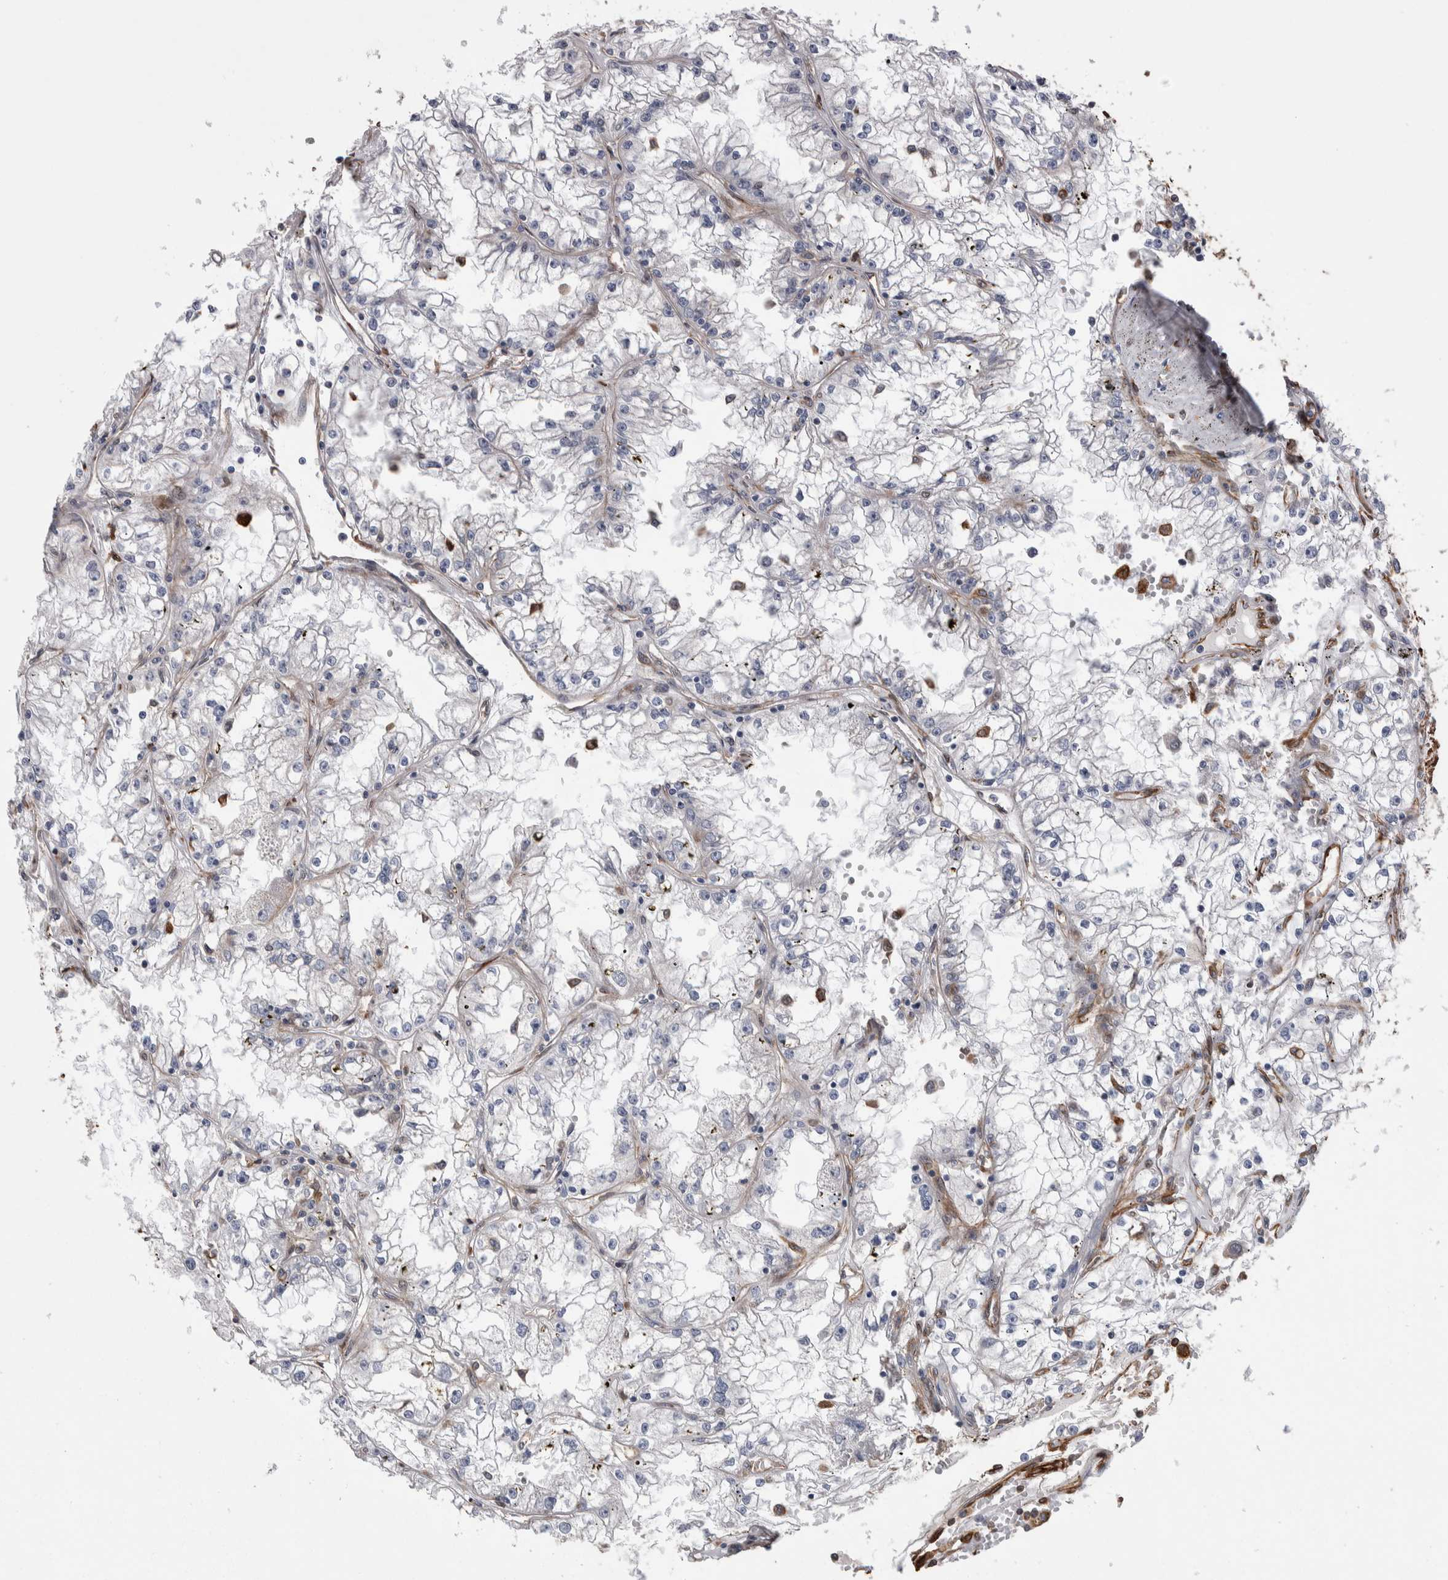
{"staining": {"intensity": "negative", "quantity": "none", "location": "none"}, "tissue": "renal cancer", "cell_type": "Tumor cells", "image_type": "cancer", "snomed": [{"axis": "morphology", "description": "Adenocarcinoma, NOS"}, {"axis": "topography", "description": "Kidney"}], "caption": "Renal cancer was stained to show a protein in brown. There is no significant expression in tumor cells. Nuclei are stained in blue.", "gene": "KIF12", "patient": {"sex": "male", "age": 56}}